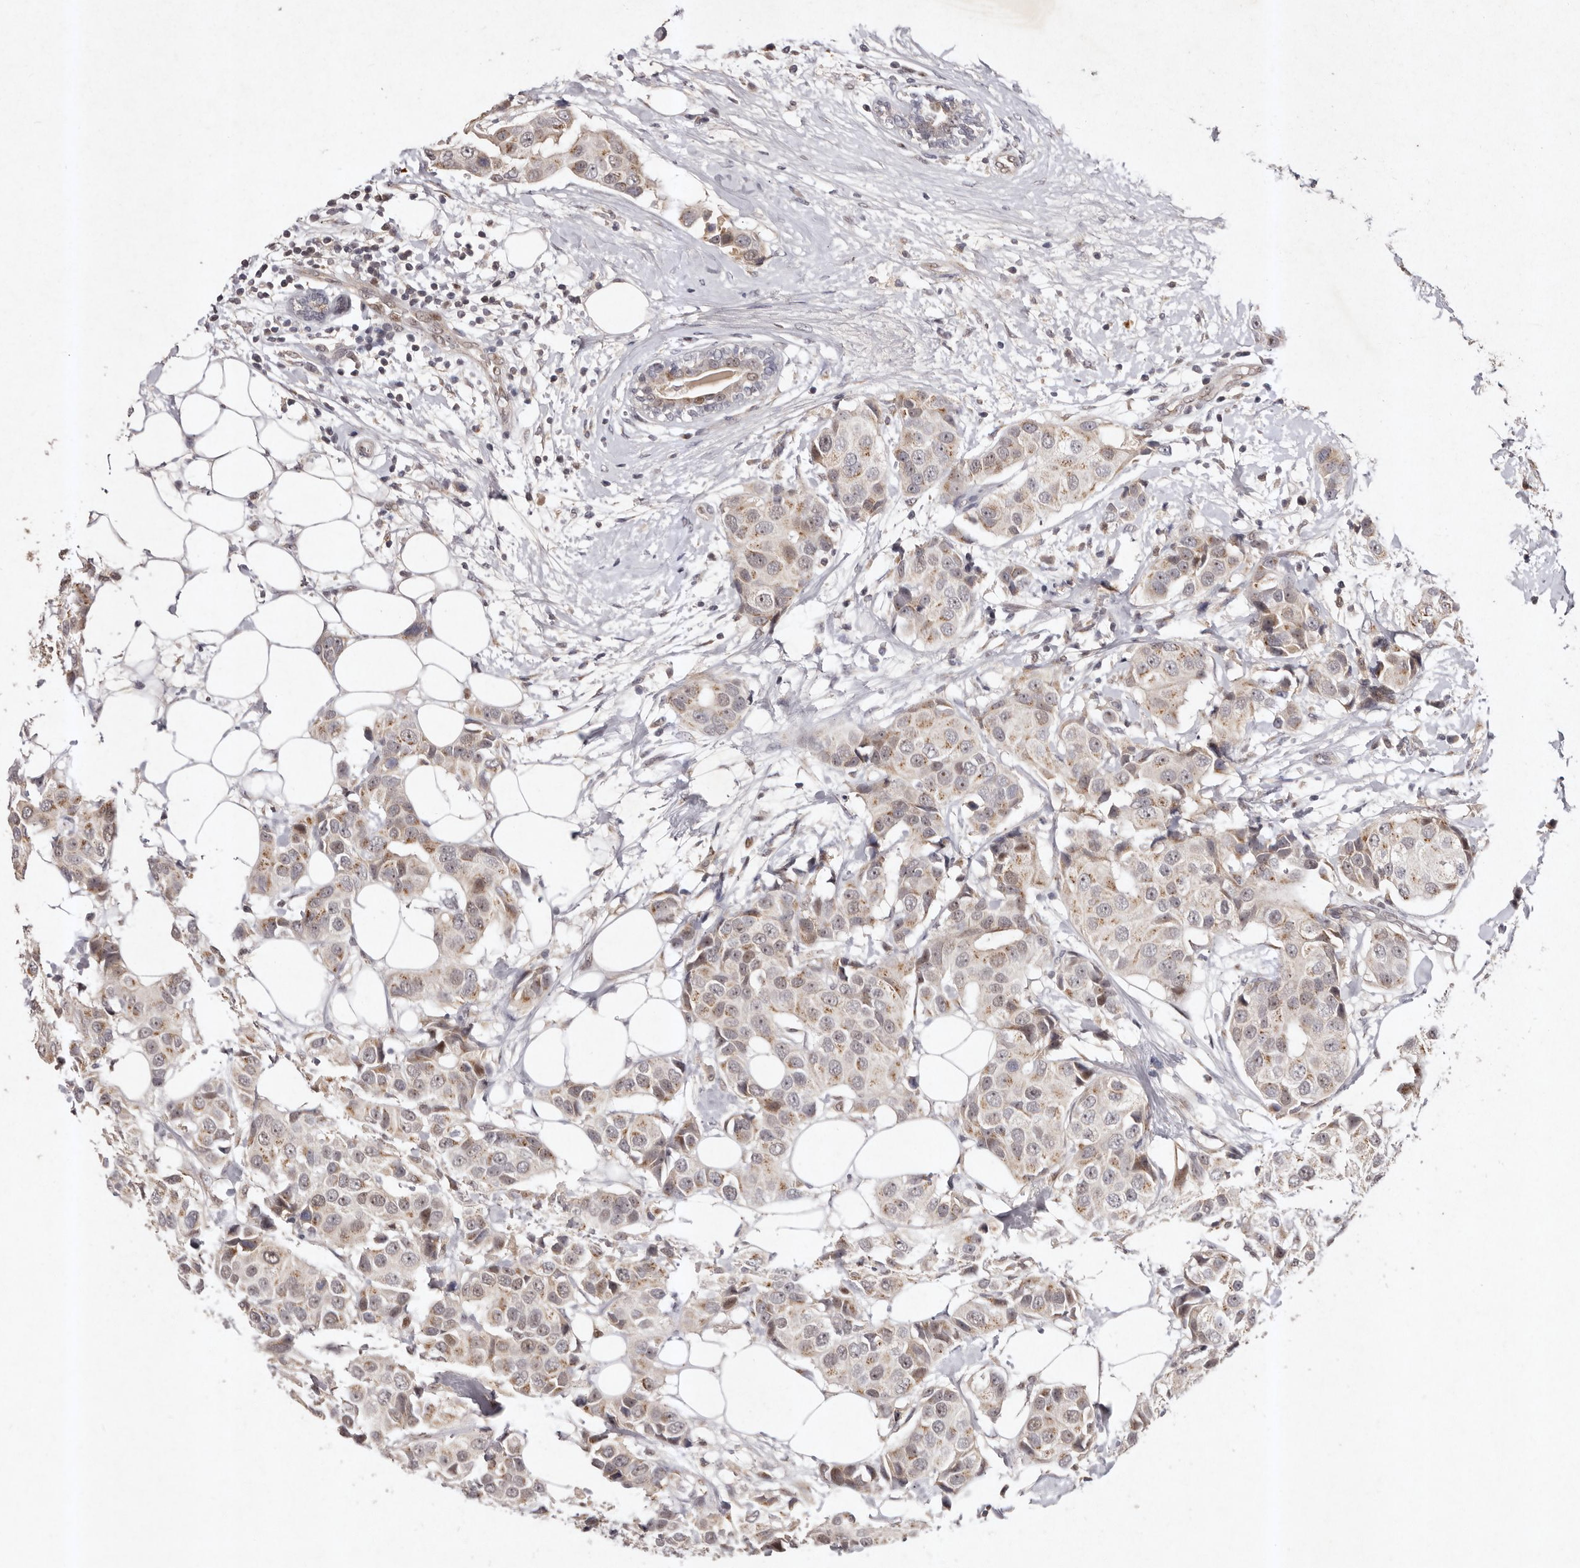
{"staining": {"intensity": "weak", "quantity": "25%-75%", "location": "cytoplasmic/membranous"}, "tissue": "breast cancer", "cell_type": "Tumor cells", "image_type": "cancer", "snomed": [{"axis": "morphology", "description": "Normal tissue, NOS"}, {"axis": "morphology", "description": "Duct carcinoma"}, {"axis": "topography", "description": "Breast"}], "caption": "High-power microscopy captured an immunohistochemistry (IHC) image of breast invasive ductal carcinoma, revealing weak cytoplasmic/membranous expression in approximately 25%-75% of tumor cells.", "gene": "KLF7", "patient": {"sex": "female", "age": 39}}